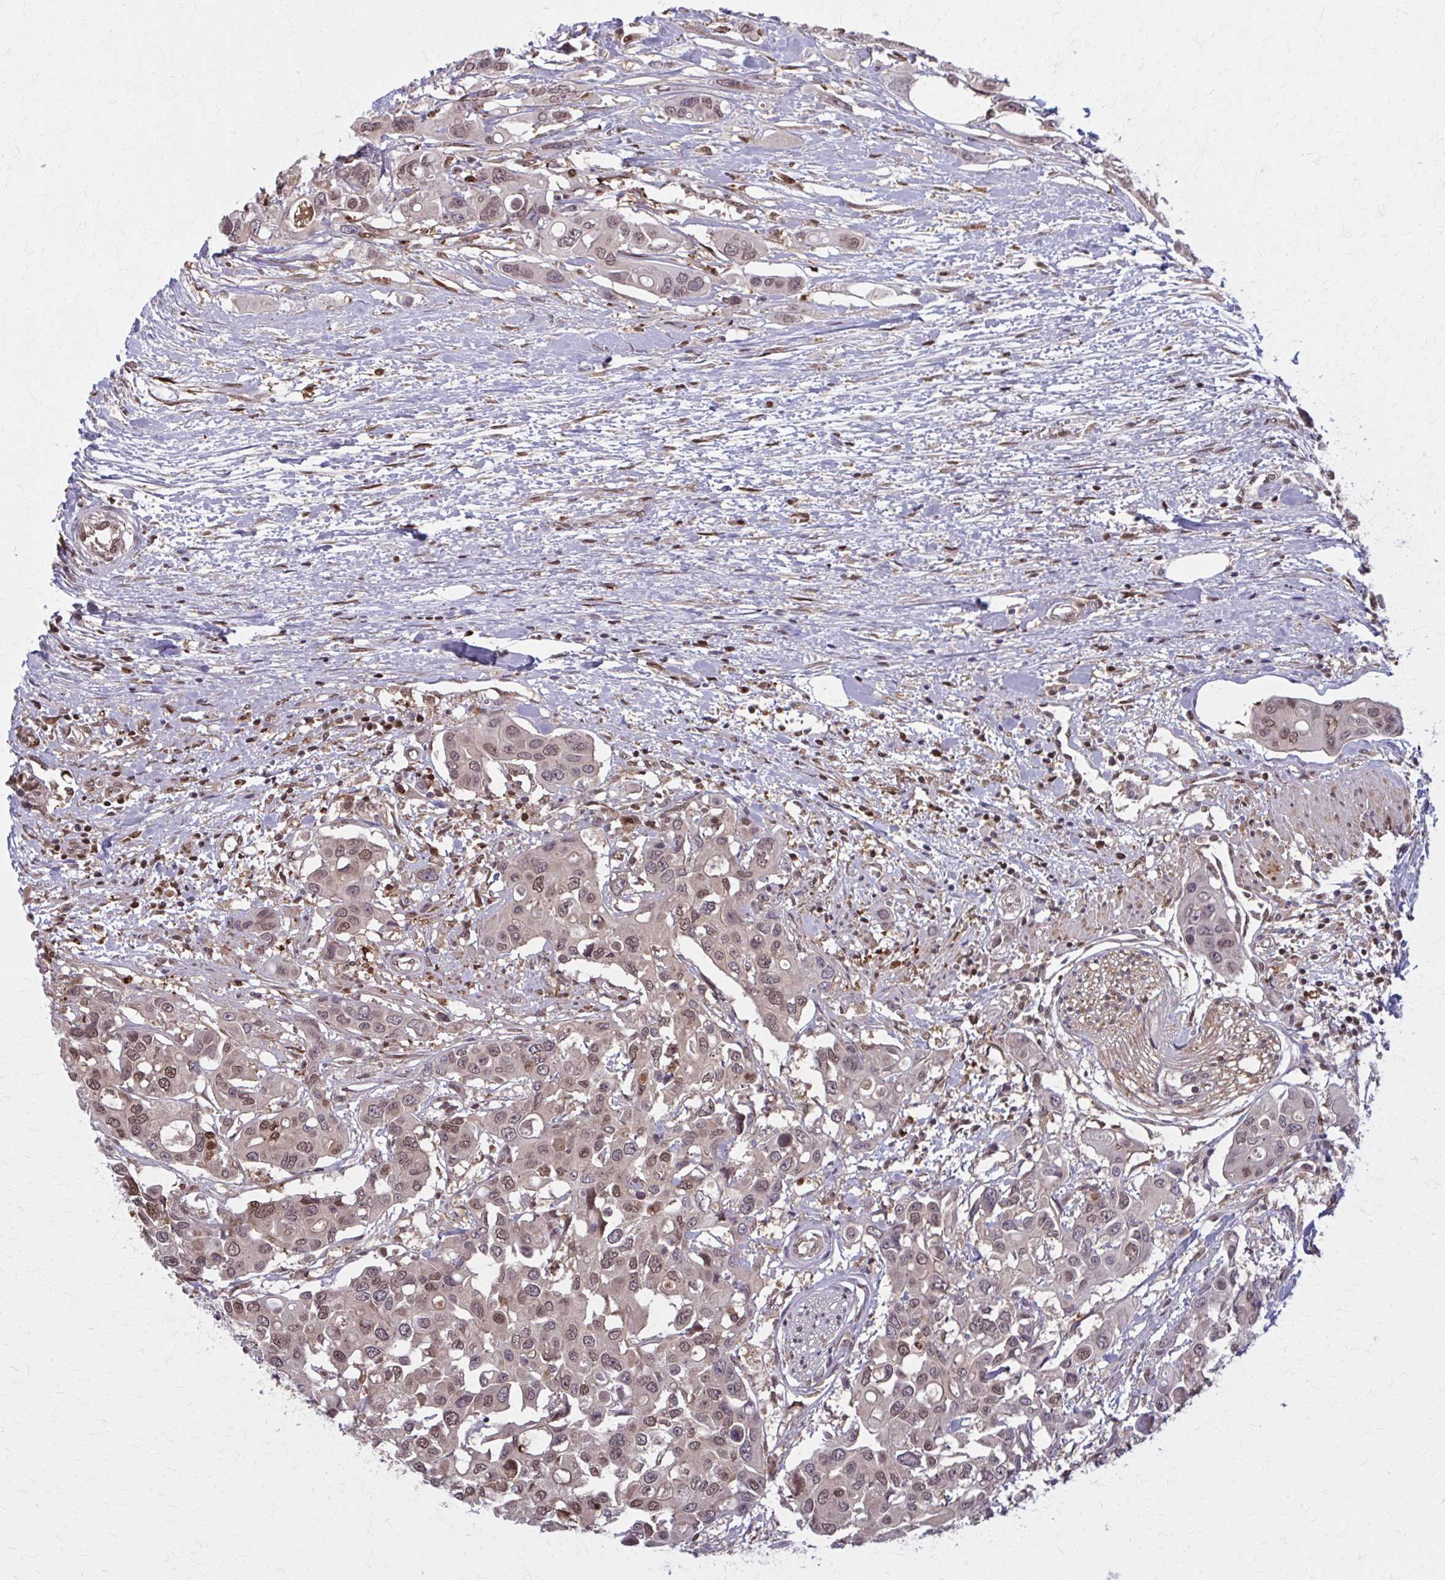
{"staining": {"intensity": "weak", "quantity": ">75%", "location": "cytoplasmic/membranous,nuclear"}, "tissue": "colorectal cancer", "cell_type": "Tumor cells", "image_type": "cancer", "snomed": [{"axis": "morphology", "description": "Adenocarcinoma, NOS"}, {"axis": "topography", "description": "Colon"}], "caption": "Protein expression by immunohistochemistry (IHC) demonstrates weak cytoplasmic/membranous and nuclear staining in about >75% of tumor cells in adenocarcinoma (colorectal).", "gene": "MDH1", "patient": {"sex": "male", "age": 77}}